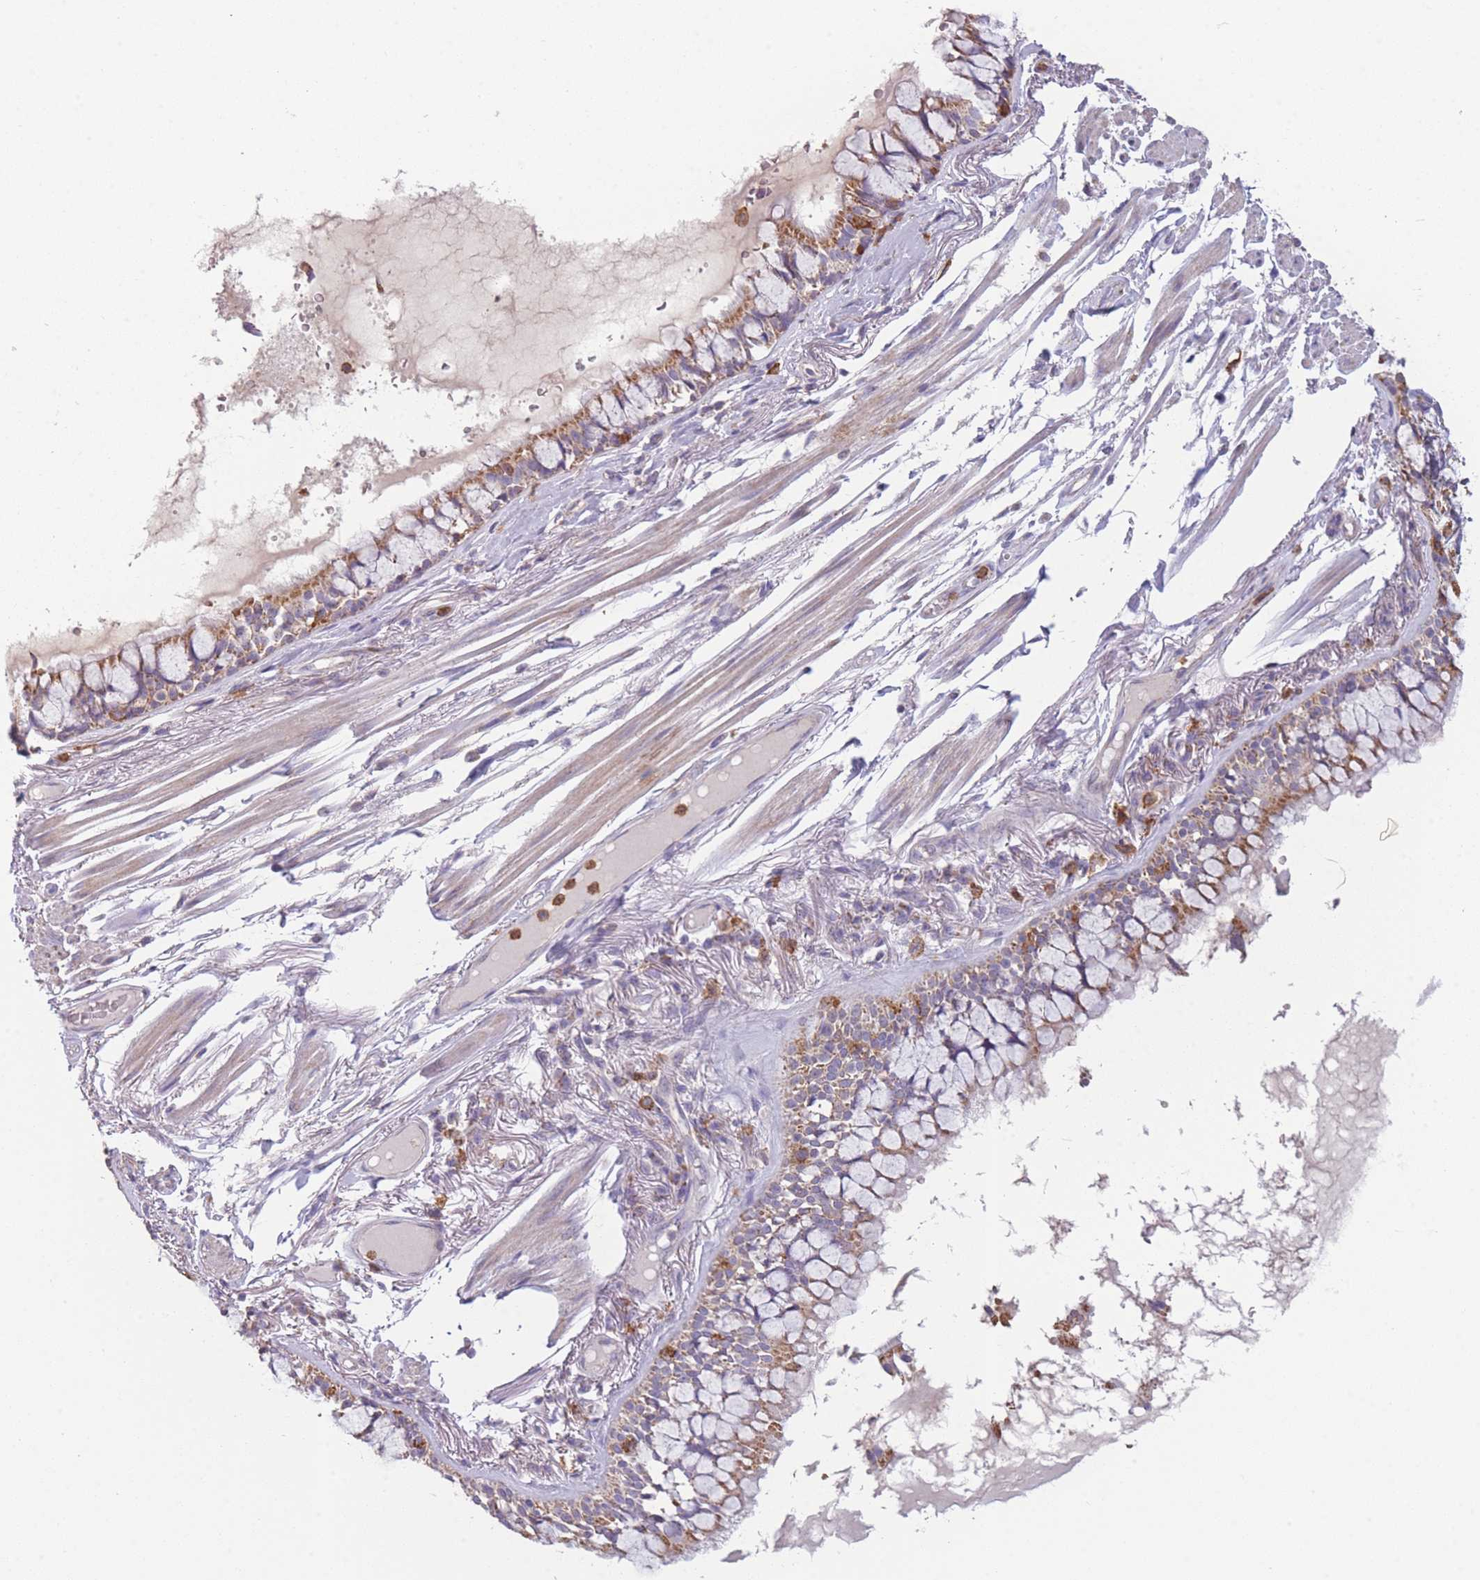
{"staining": {"intensity": "moderate", "quantity": "25%-75%", "location": "cytoplasmic/membranous"}, "tissue": "bronchus", "cell_type": "Respiratory epithelial cells", "image_type": "normal", "snomed": [{"axis": "morphology", "description": "Normal tissue, NOS"}, {"axis": "topography", "description": "Bronchus"}], "caption": "The image reveals staining of normal bronchus, revealing moderate cytoplasmic/membranous protein positivity (brown color) within respiratory epithelial cells.", "gene": "PRAM1", "patient": {"sex": "male", "age": 70}}